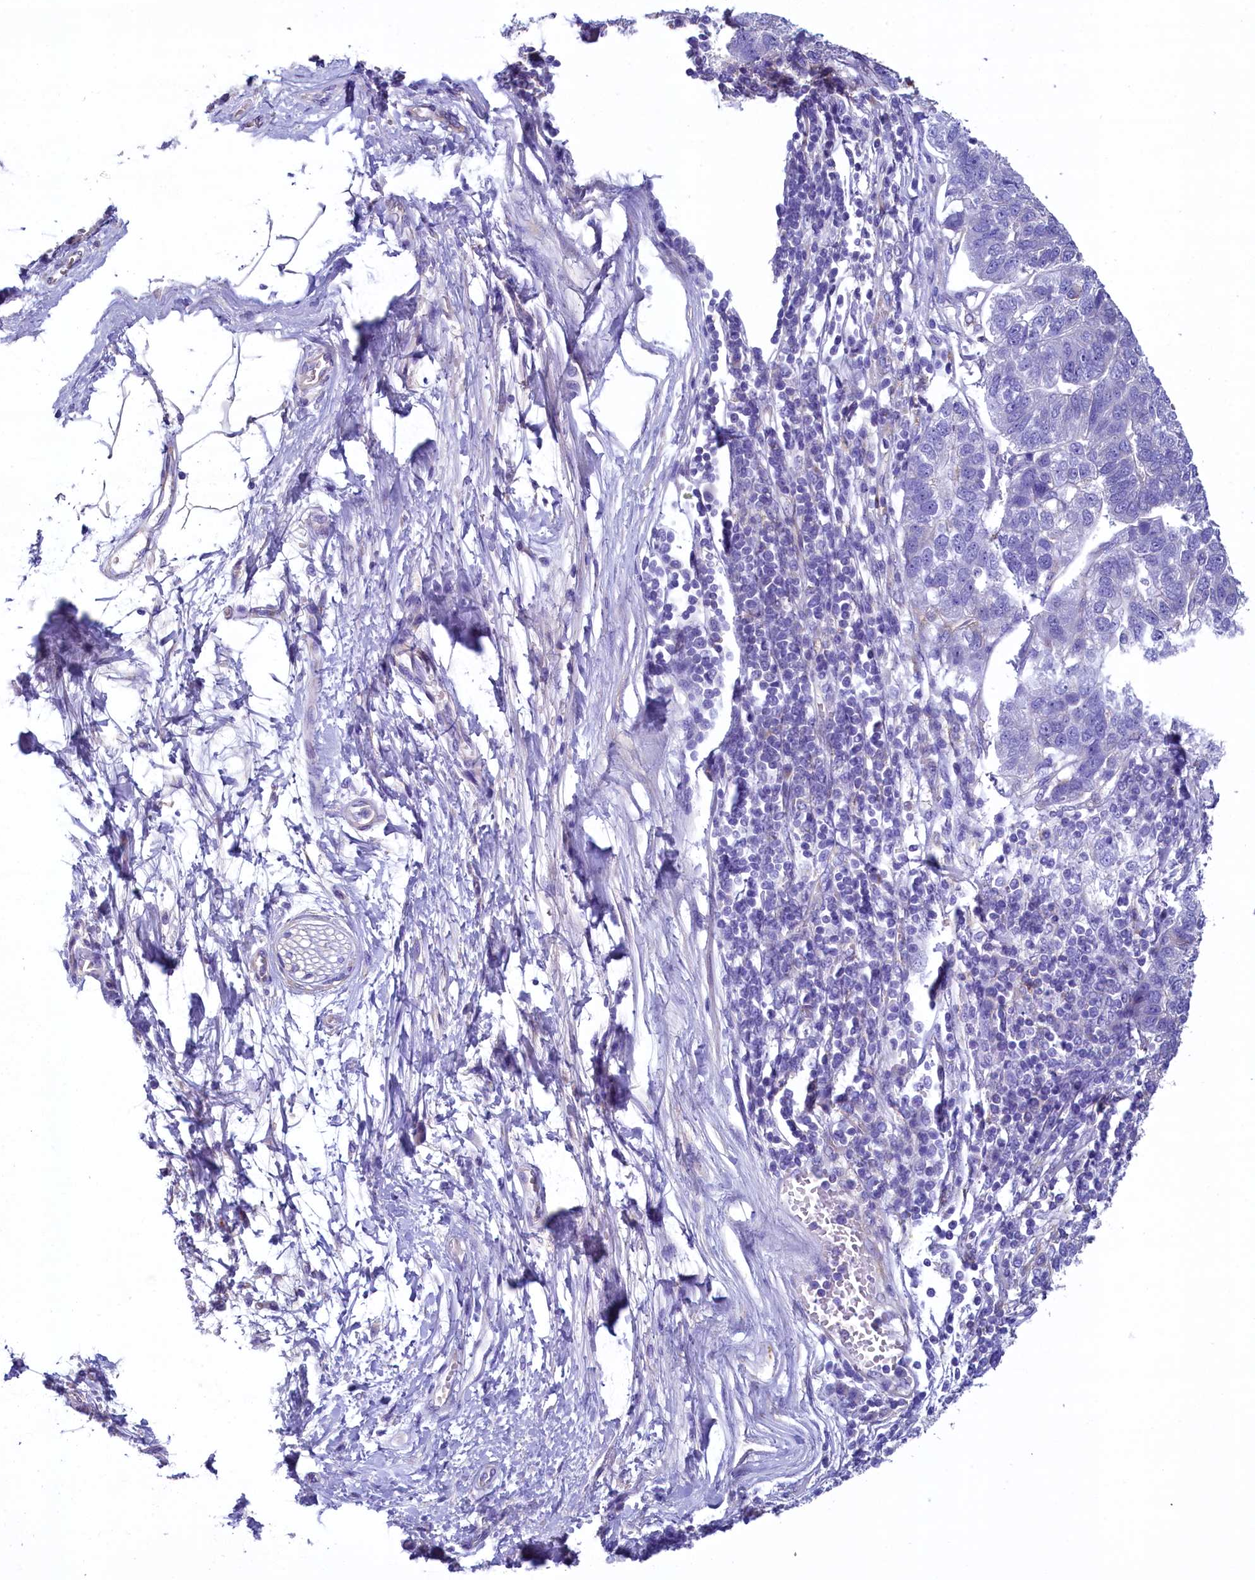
{"staining": {"intensity": "negative", "quantity": "none", "location": "none"}, "tissue": "pancreatic cancer", "cell_type": "Tumor cells", "image_type": "cancer", "snomed": [{"axis": "morphology", "description": "Adenocarcinoma, NOS"}, {"axis": "topography", "description": "Pancreas"}], "caption": "This is a histopathology image of immunohistochemistry (IHC) staining of pancreatic cancer, which shows no expression in tumor cells.", "gene": "GPR21", "patient": {"sex": "female", "age": 61}}